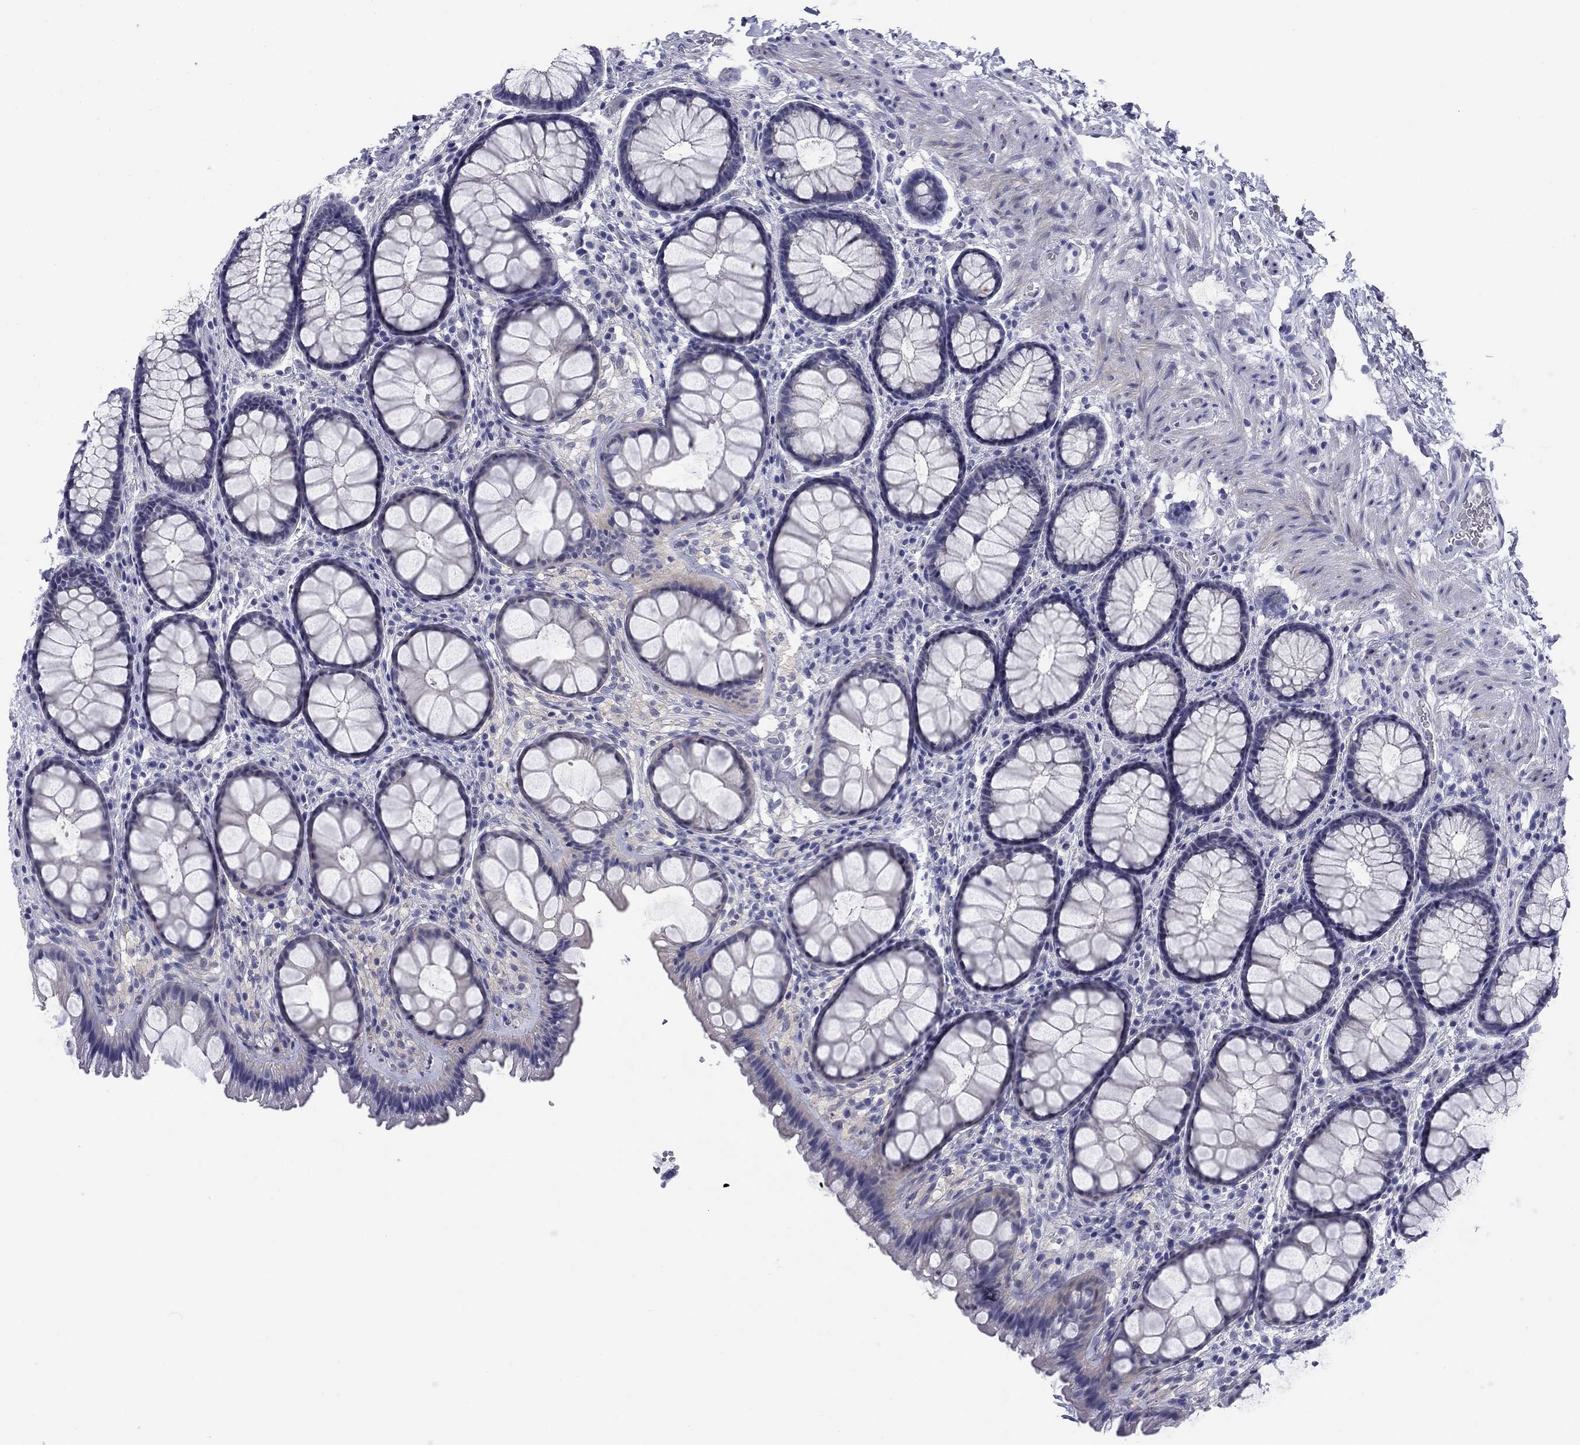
{"staining": {"intensity": "negative", "quantity": "none", "location": "none"}, "tissue": "rectum", "cell_type": "Glandular cells", "image_type": "normal", "snomed": [{"axis": "morphology", "description": "Normal tissue, NOS"}, {"axis": "topography", "description": "Rectum"}], "caption": "Glandular cells show no significant protein expression in unremarkable rectum. (Brightfield microscopy of DAB (3,3'-diaminobenzidine) IHC at high magnification).", "gene": "TIGD4", "patient": {"sex": "female", "age": 62}}